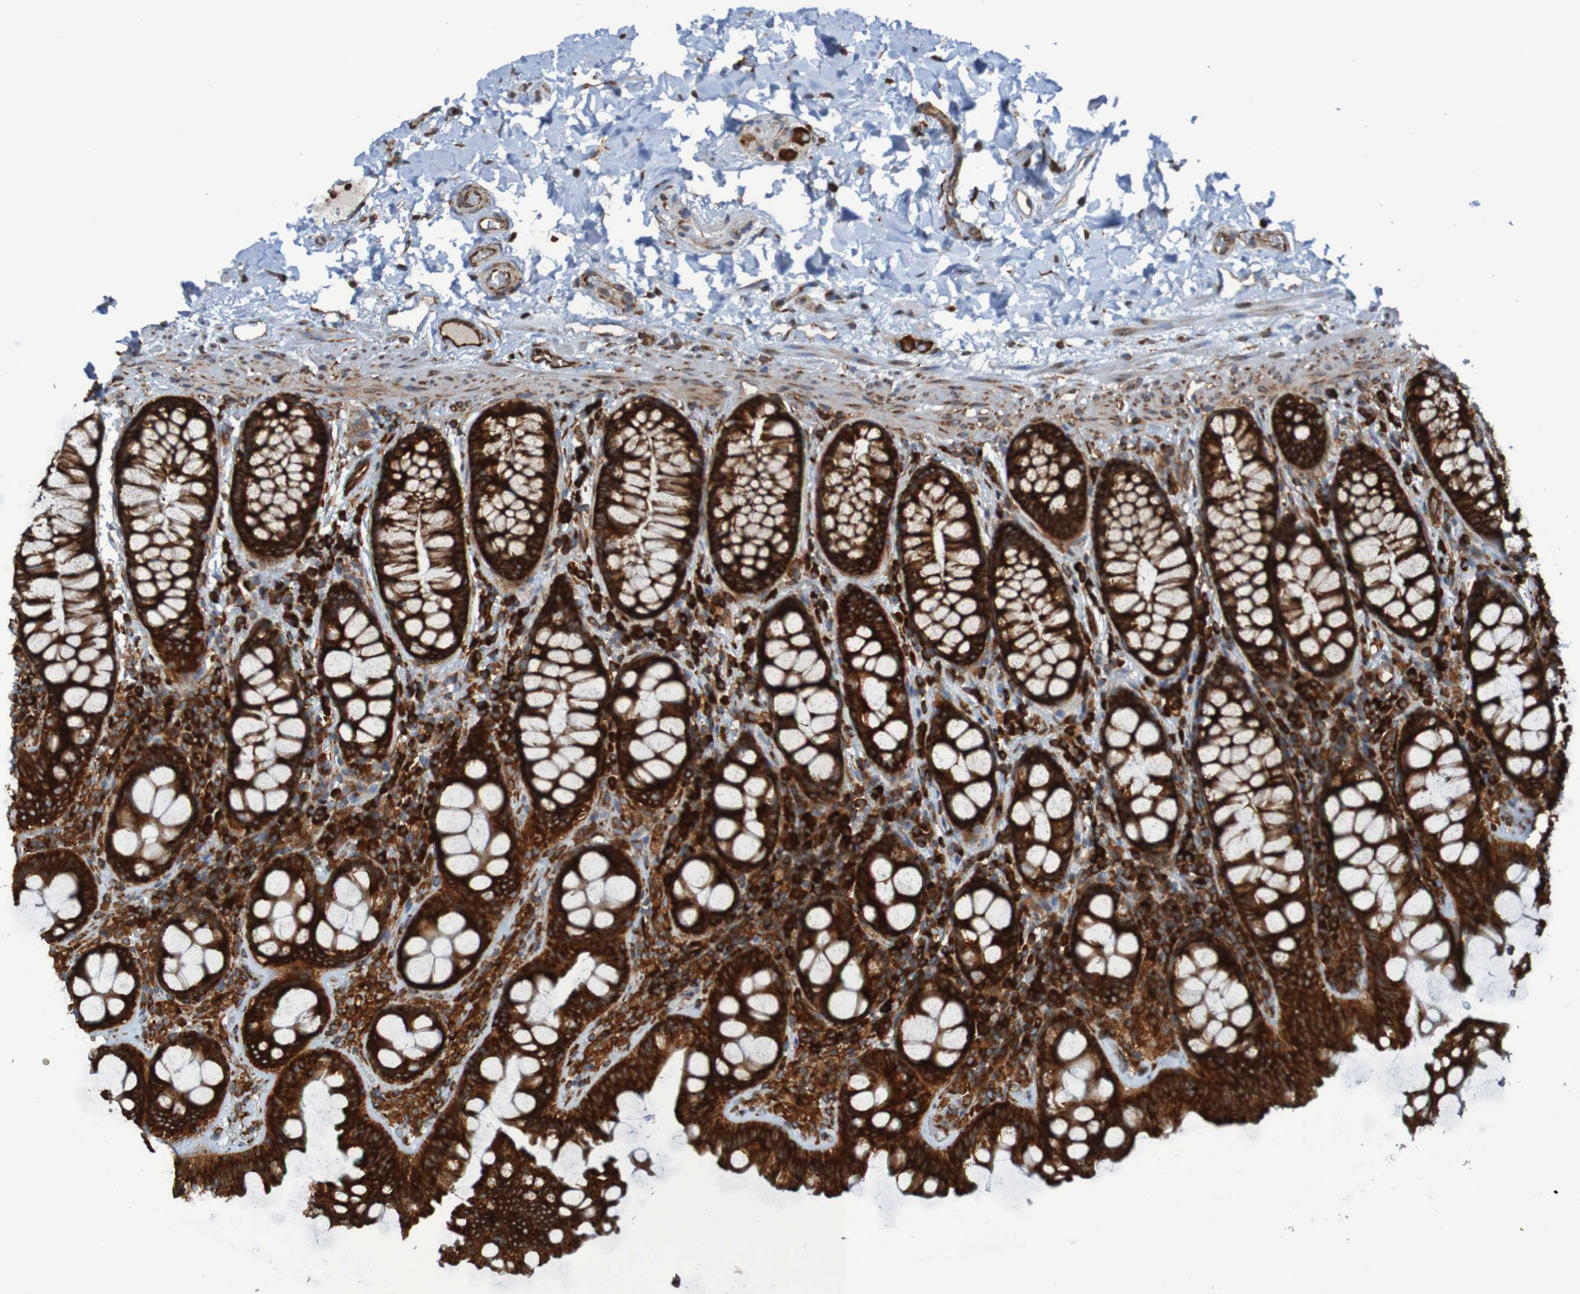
{"staining": {"intensity": "moderate", "quantity": ">75%", "location": "cytoplasmic/membranous"}, "tissue": "colon", "cell_type": "Endothelial cells", "image_type": "normal", "snomed": [{"axis": "morphology", "description": "Normal tissue, NOS"}, {"axis": "topography", "description": "Colon"}], "caption": "IHC image of normal colon stained for a protein (brown), which demonstrates medium levels of moderate cytoplasmic/membranous positivity in approximately >75% of endothelial cells.", "gene": "RPL10", "patient": {"sex": "female", "age": 80}}